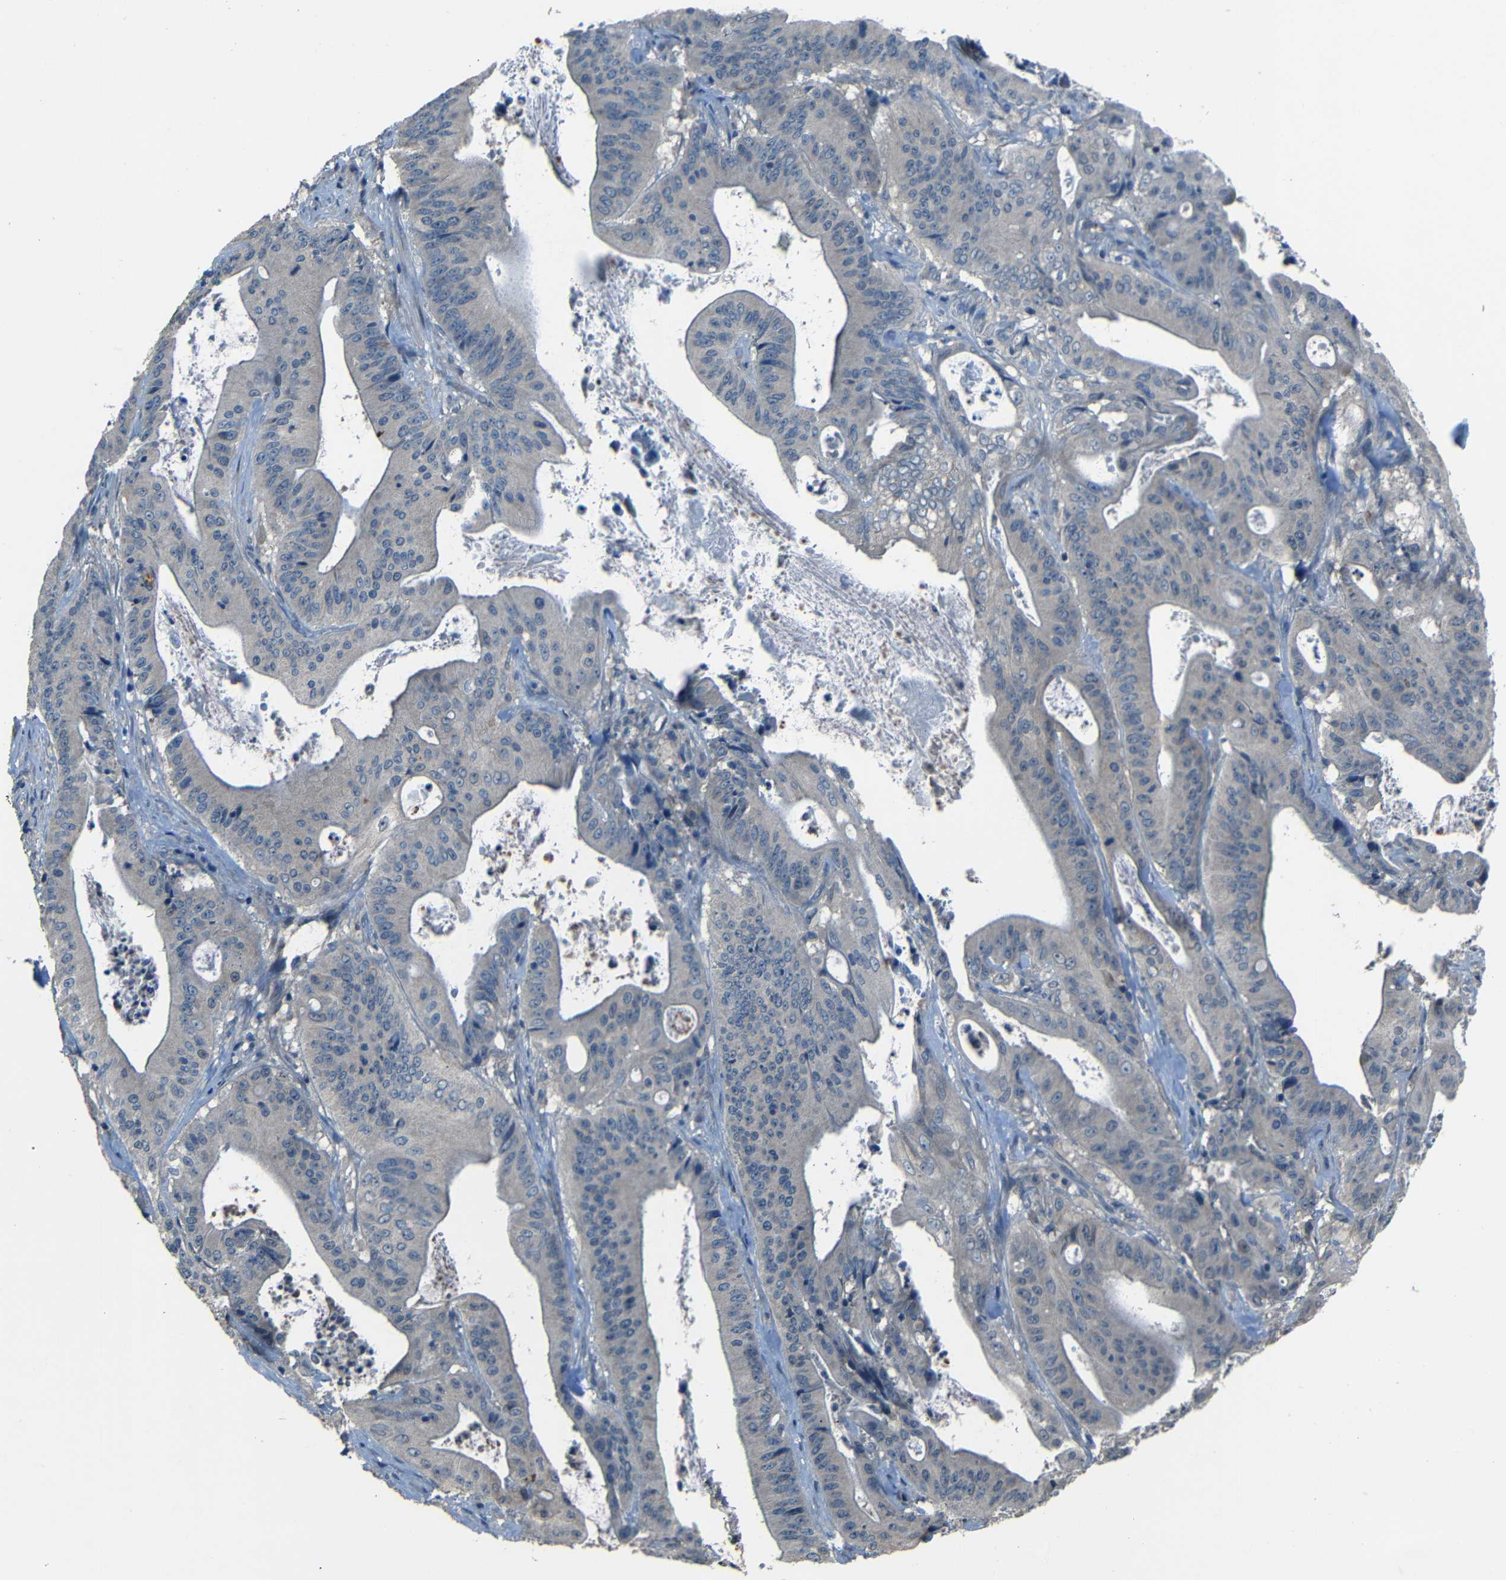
{"staining": {"intensity": "negative", "quantity": "none", "location": "none"}, "tissue": "pancreatic cancer", "cell_type": "Tumor cells", "image_type": "cancer", "snomed": [{"axis": "morphology", "description": "Normal tissue, NOS"}, {"axis": "topography", "description": "Lymph node"}], "caption": "Immunohistochemistry (IHC) of human pancreatic cancer displays no positivity in tumor cells.", "gene": "SLA", "patient": {"sex": "male", "age": 62}}